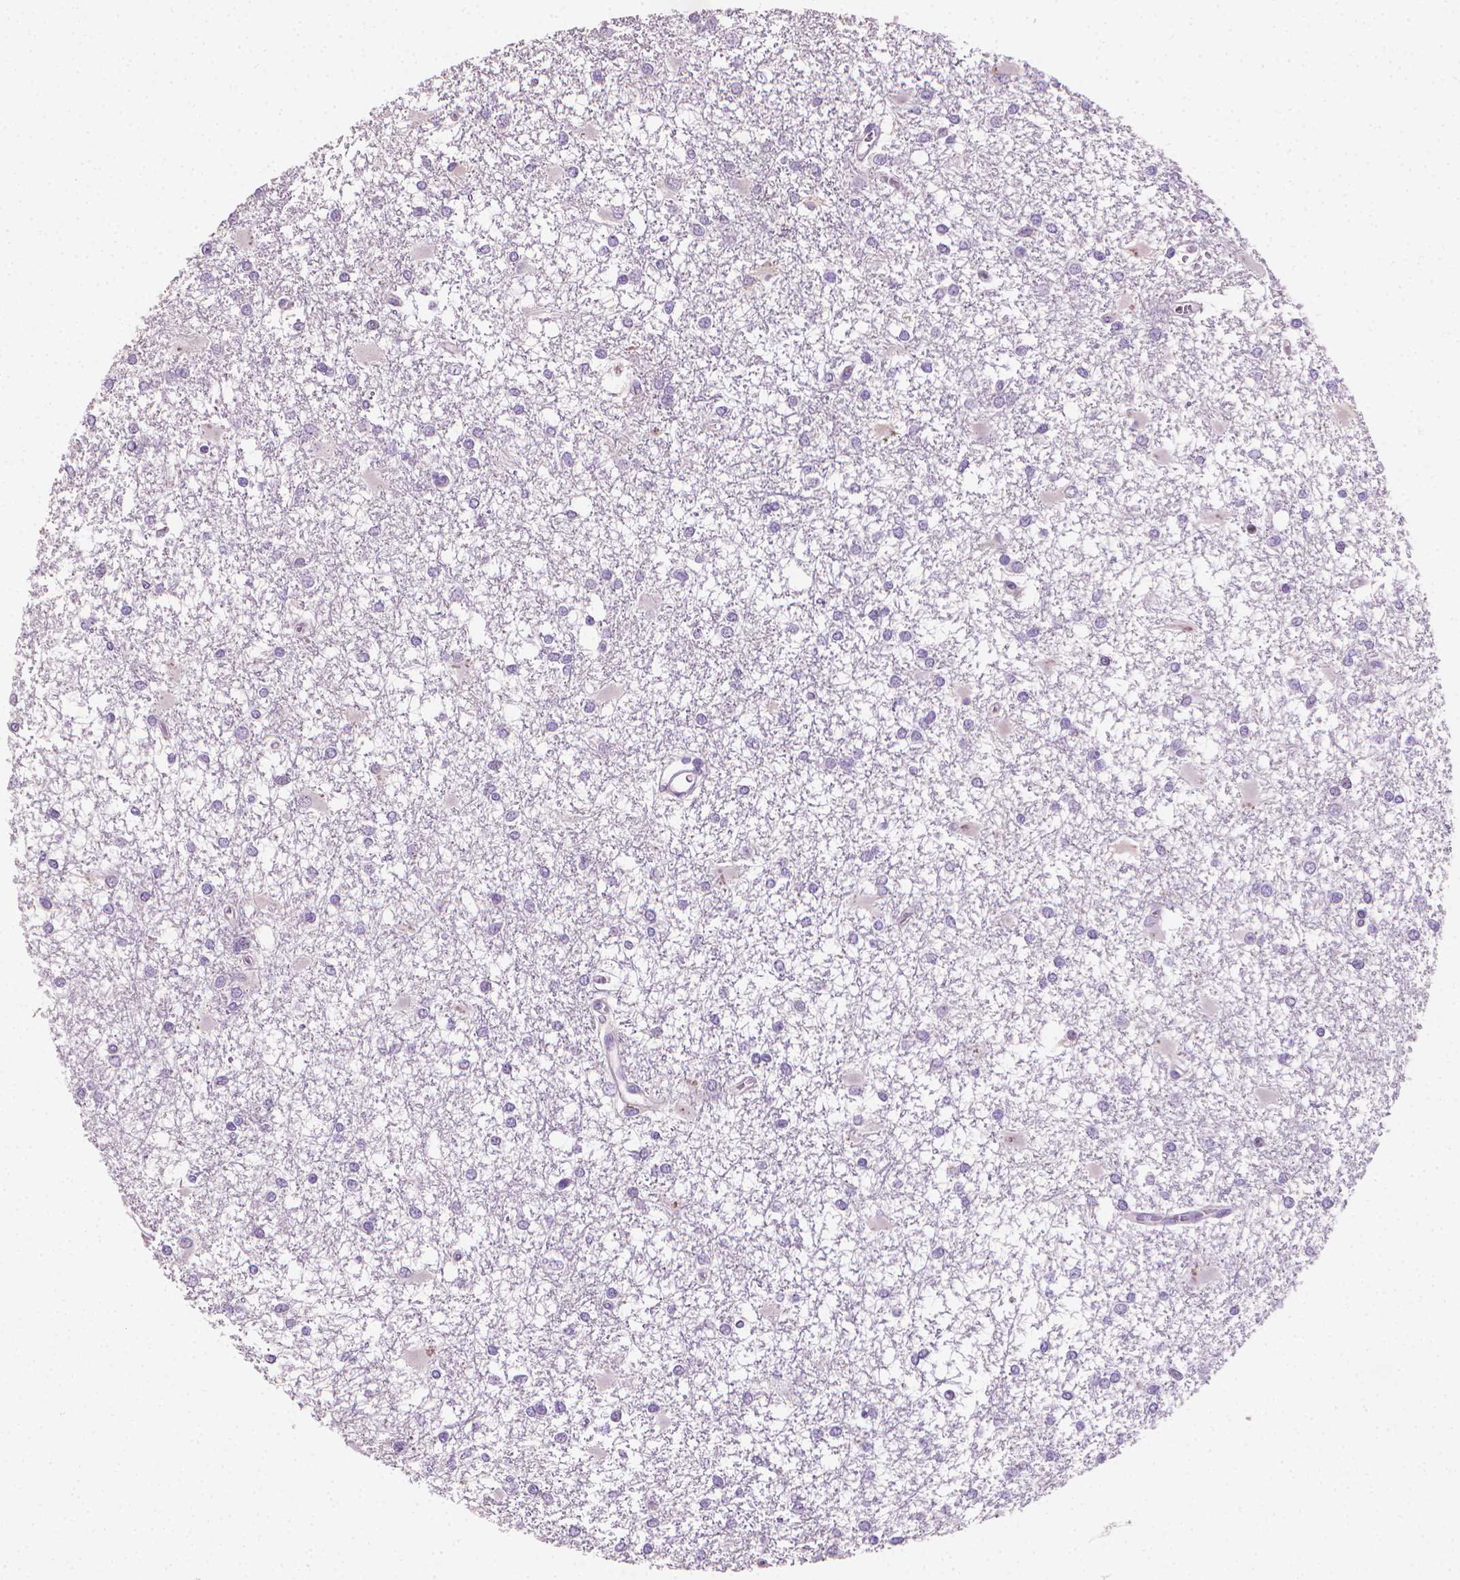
{"staining": {"intensity": "negative", "quantity": "none", "location": "none"}, "tissue": "glioma", "cell_type": "Tumor cells", "image_type": "cancer", "snomed": [{"axis": "morphology", "description": "Glioma, malignant, High grade"}, {"axis": "topography", "description": "Cerebral cortex"}], "caption": "Protein analysis of malignant glioma (high-grade) shows no significant positivity in tumor cells.", "gene": "CLXN", "patient": {"sex": "male", "age": 79}}